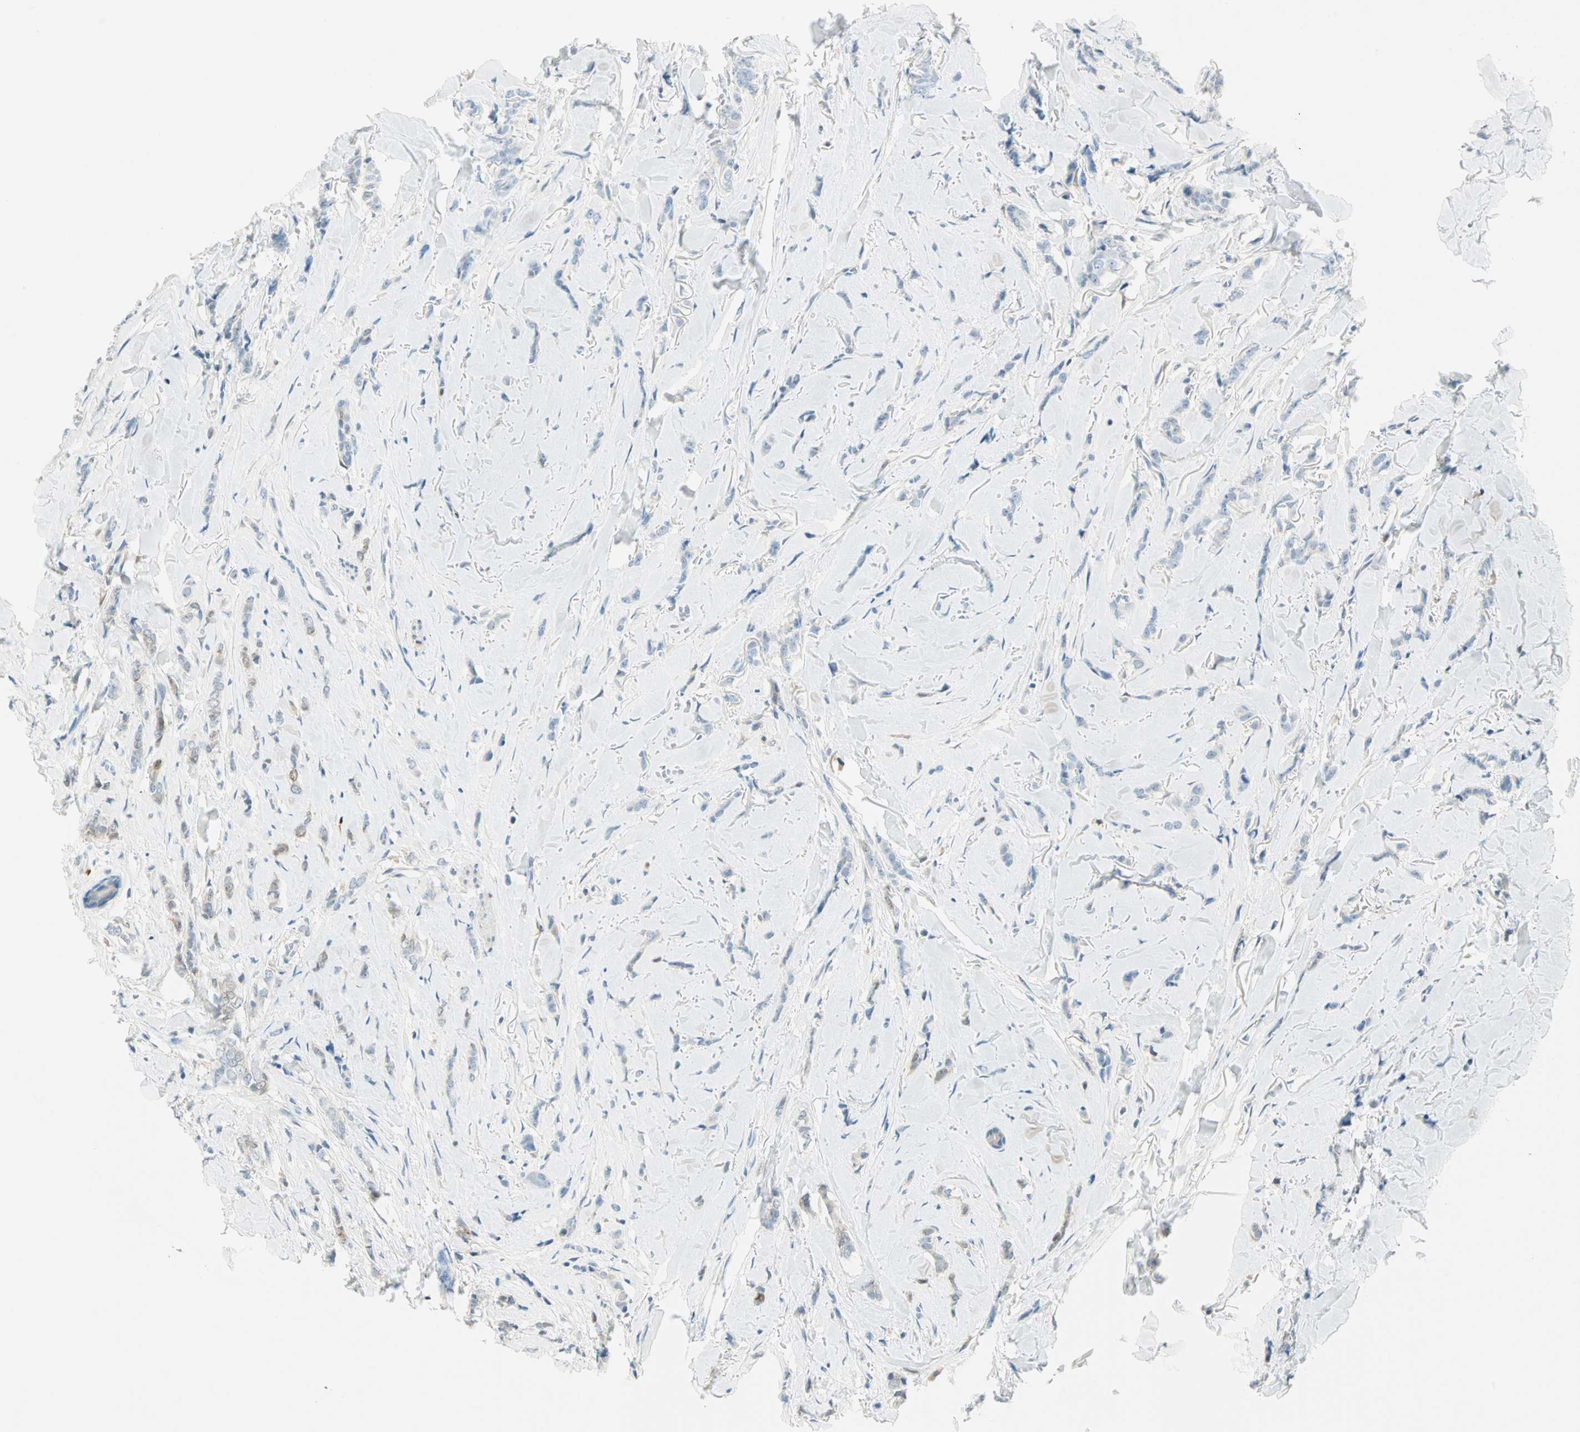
{"staining": {"intensity": "moderate", "quantity": "<25%", "location": "cytoplasmic/membranous"}, "tissue": "breast cancer", "cell_type": "Tumor cells", "image_type": "cancer", "snomed": [{"axis": "morphology", "description": "Lobular carcinoma"}, {"axis": "topography", "description": "Skin"}, {"axis": "topography", "description": "Breast"}], "caption": "Approximately <25% of tumor cells in human lobular carcinoma (breast) reveal moderate cytoplasmic/membranous protein positivity as visualized by brown immunohistochemical staining.", "gene": "S100A1", "patient": {"sex": "female", "age": 46}}